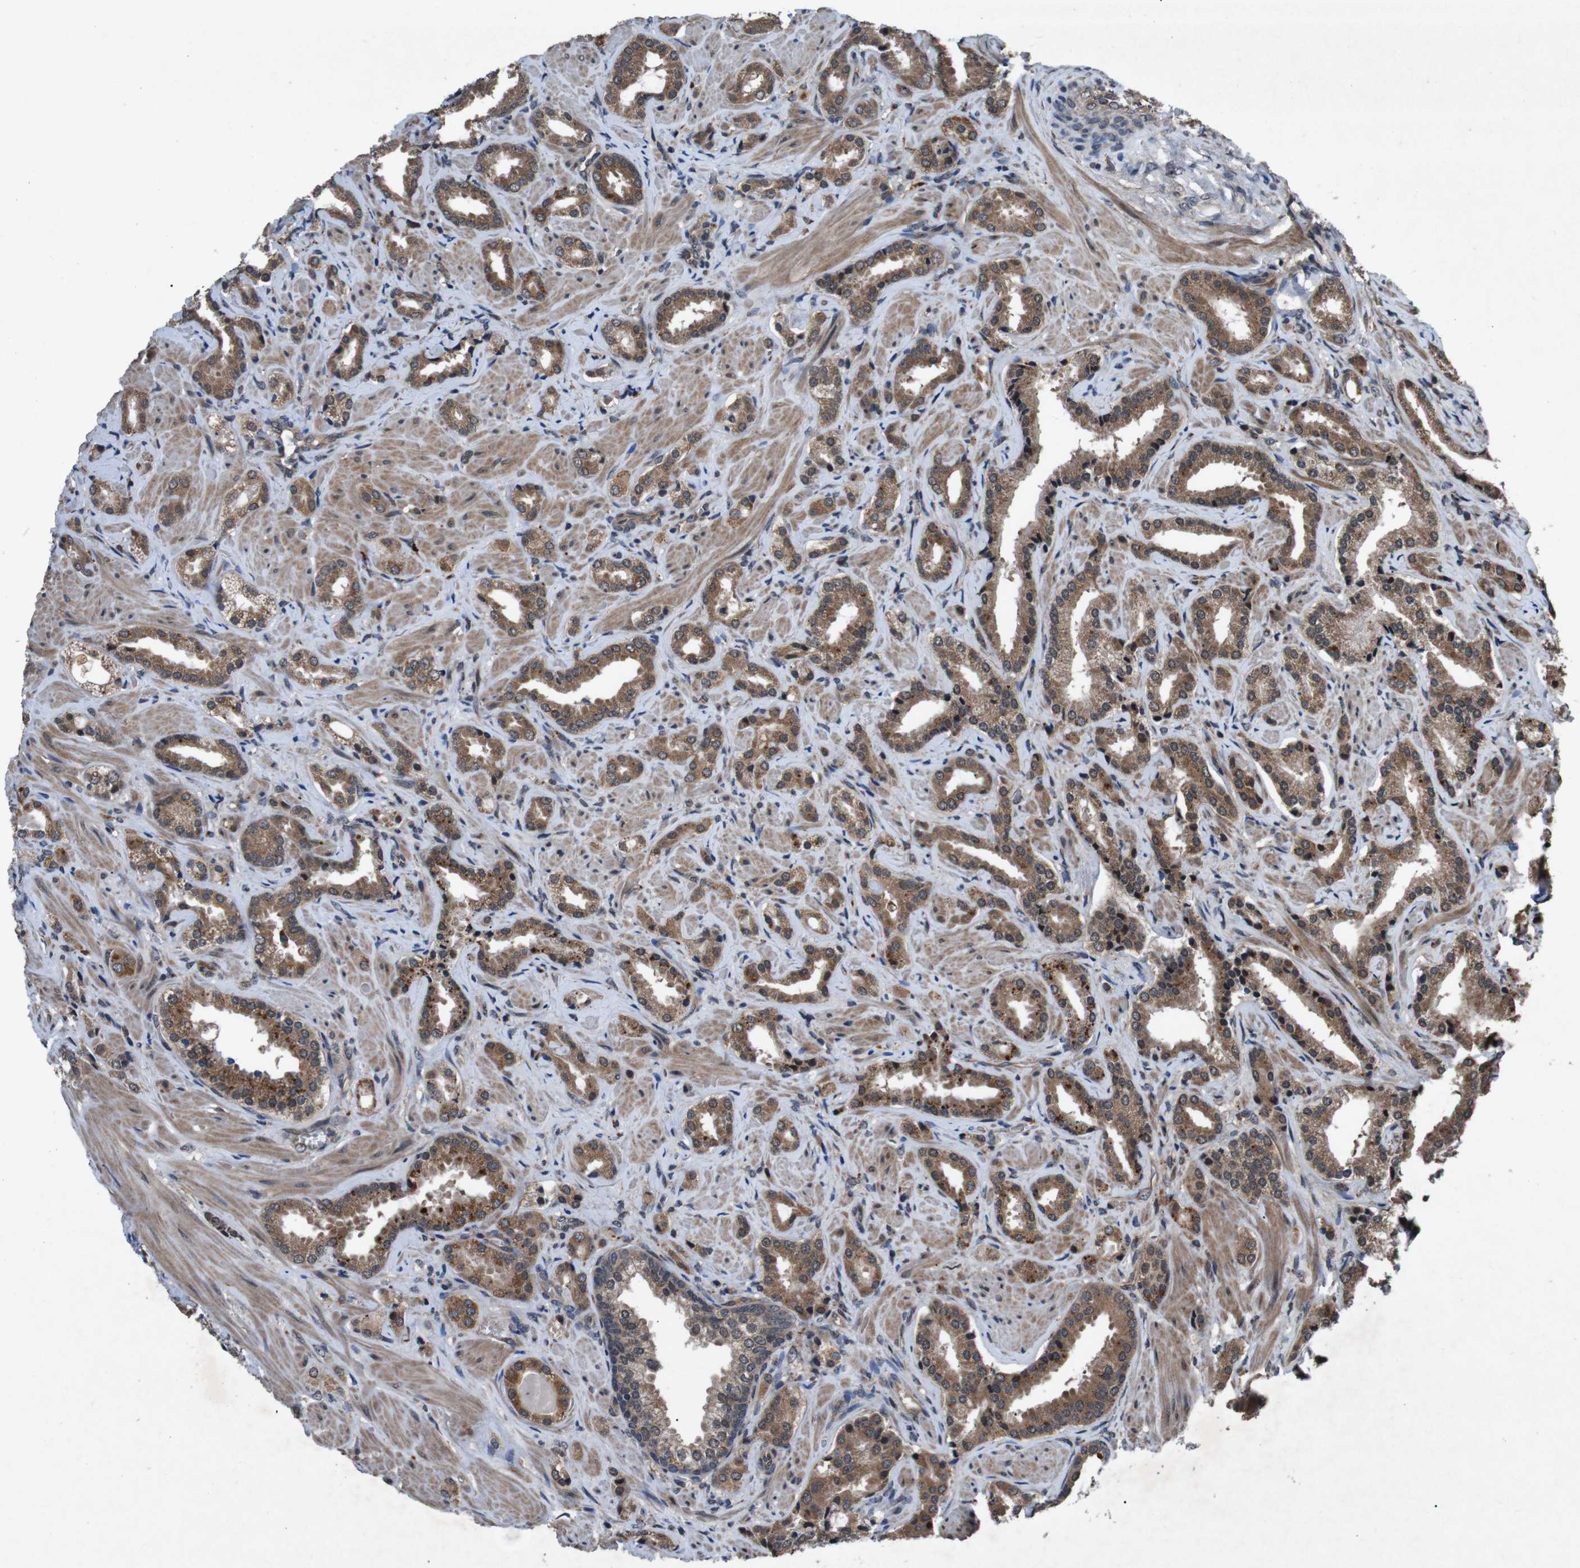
{"staining": {"intensity": "moderate", "quantity": ">75%", "location": "cytoplasmic/membranous"}, "tissue": "prostate cancer", "cell_type": "Tumor cells", "image_type": "cancer", "snomed": [{"axis": "morphology", "description": "Adenocarcinoma, High grade"}, {"axis": "topography", "description": "Prostate"}], "caption": "Tumor cells display medium levels of moderate cytoplasmic/membranous expression in about >75% of cells in adenocarcinoma (high-grade) (prostate).", "gene": "SOCS1", "patient": {"sex": "male", "age": 64}}